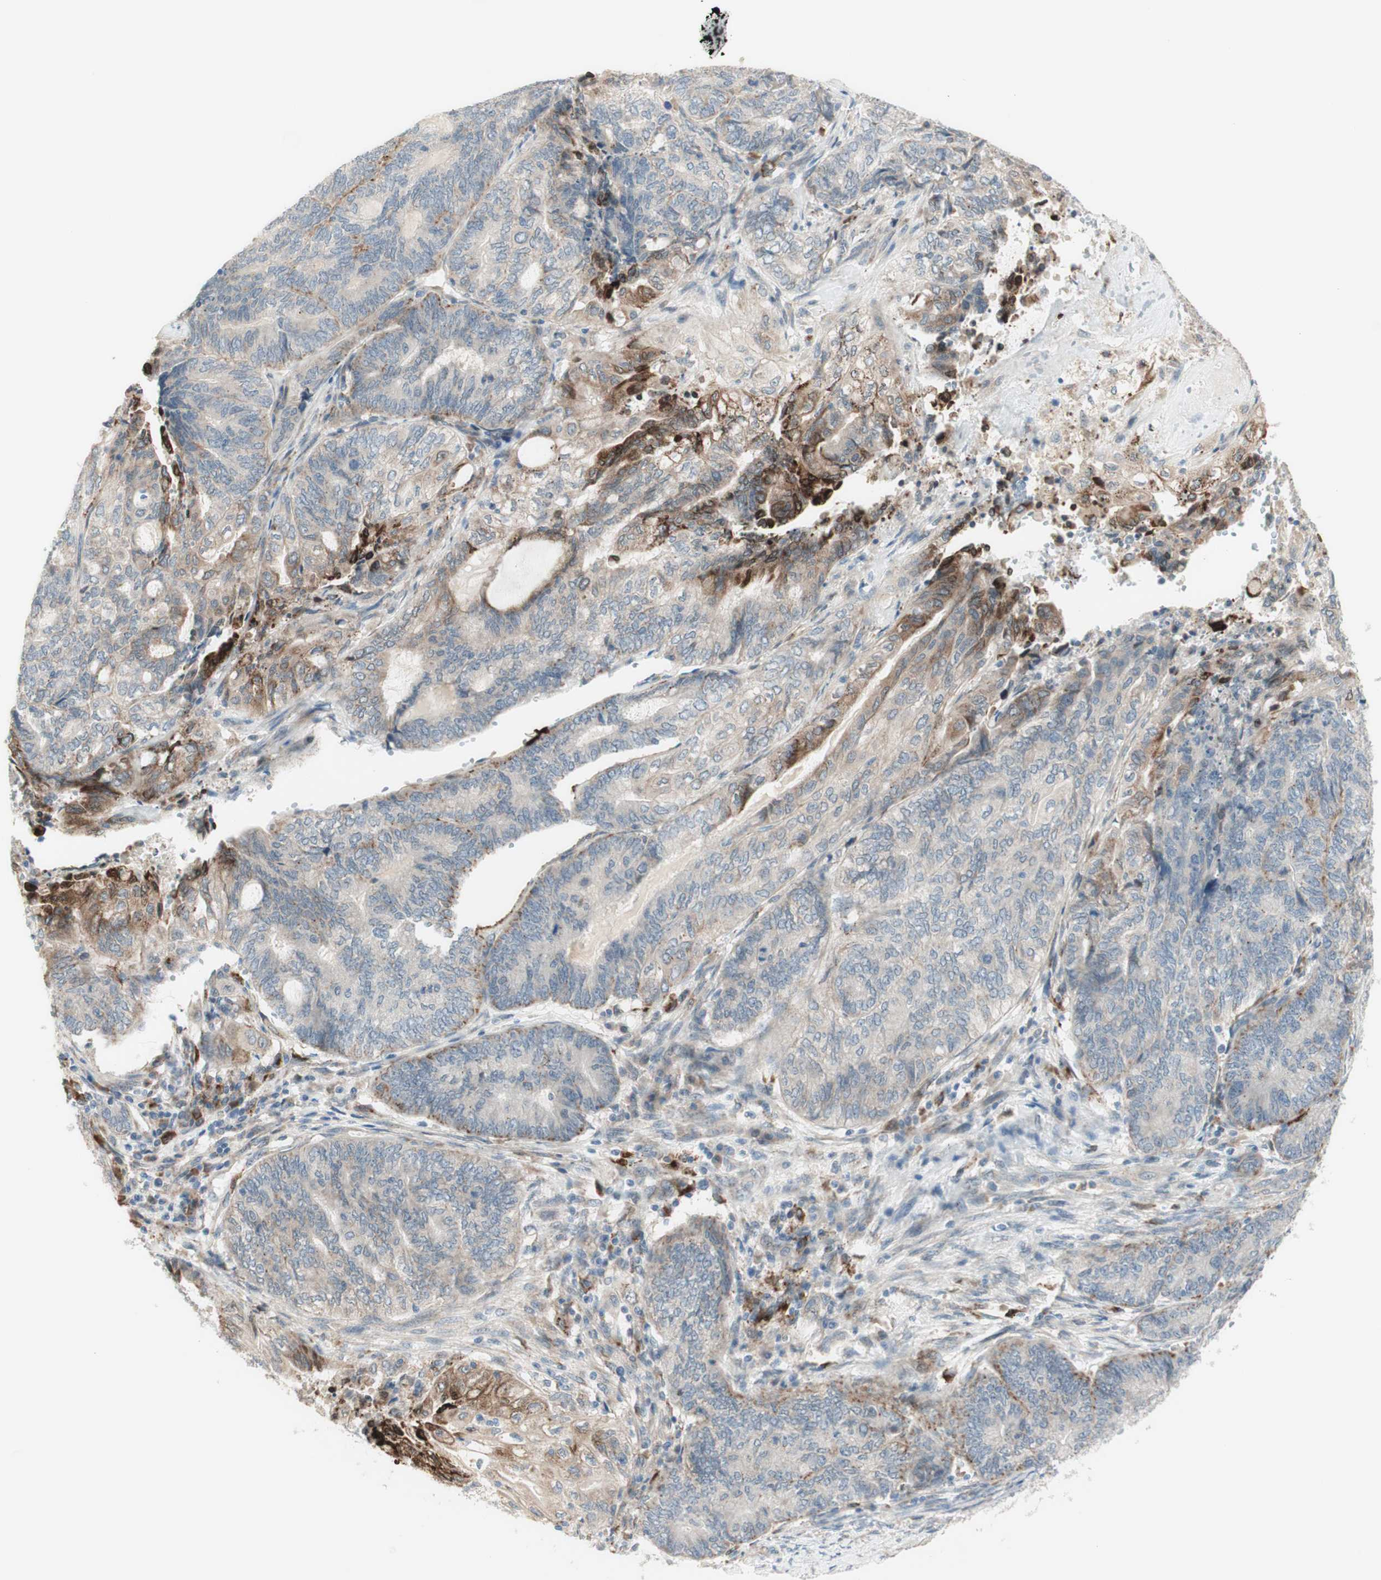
{"staining": {"intensity": "strong", "quantity": "<25%", "location": "cytoplasmic/membranous"}, "tissue": "endometrial cancer", "cell_type": "Tumor cells", "image_type": "cancer", "snomed": [{"axis": "morphology", "description": "Adenocarcinoma, NOS"}, {"axis": "topography", "description": "Uterus"}, {"axis": "topography", "description": "Endometrium"}], "caption": "A photomicrograph of human endometrial adenocarcinoma stained for a protein displays strong cytoplasmic/membranous brown staining in tumor cells. Using DAB (brown) and hematoxylin (blue) stains, captured at high magnification using brightfield microscopy.", "gene": "GAPT", "patient": {"sex": "female", "age": 70}}